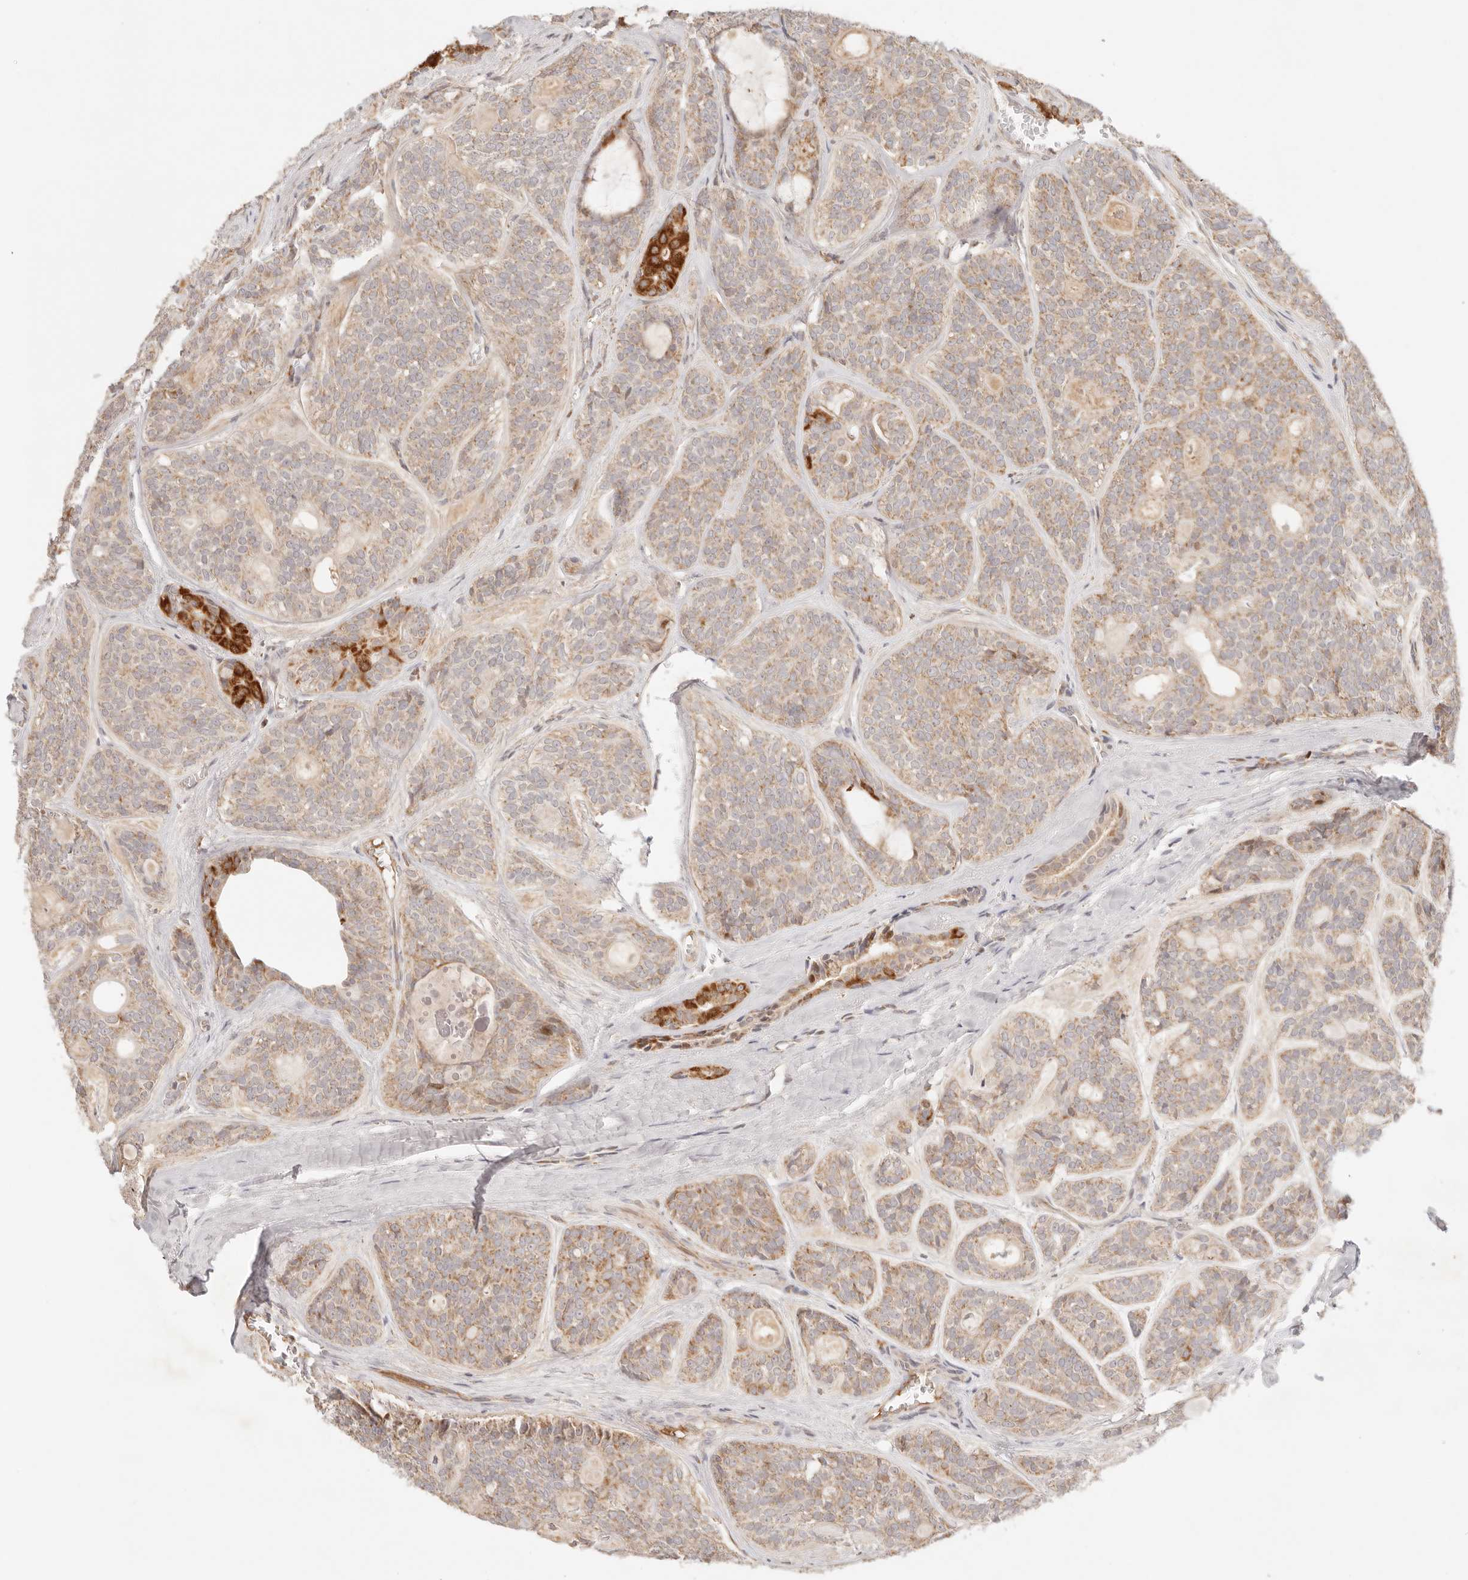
{"staining": {"intensity": "weak", "quantity": ">75%", "location": "cytoplasmic/membranous"}, "tissue": "head and neck cancer", "cell_type": "Tumor cells", "image_type": "cancer", "snomed": [{"axis": "morphology", "description": "Adenocarcinoma, NOS"}, {"axis": "topography", "description": "Head-Neck"}], "caption": "Head and neck adenocarcinoma stained with IHC exhibits weak cytoplasmic/membranous expression in about >75% of tumor cells.", "gene": "COA6", "patient": {"sex": "male", "age": 66}}